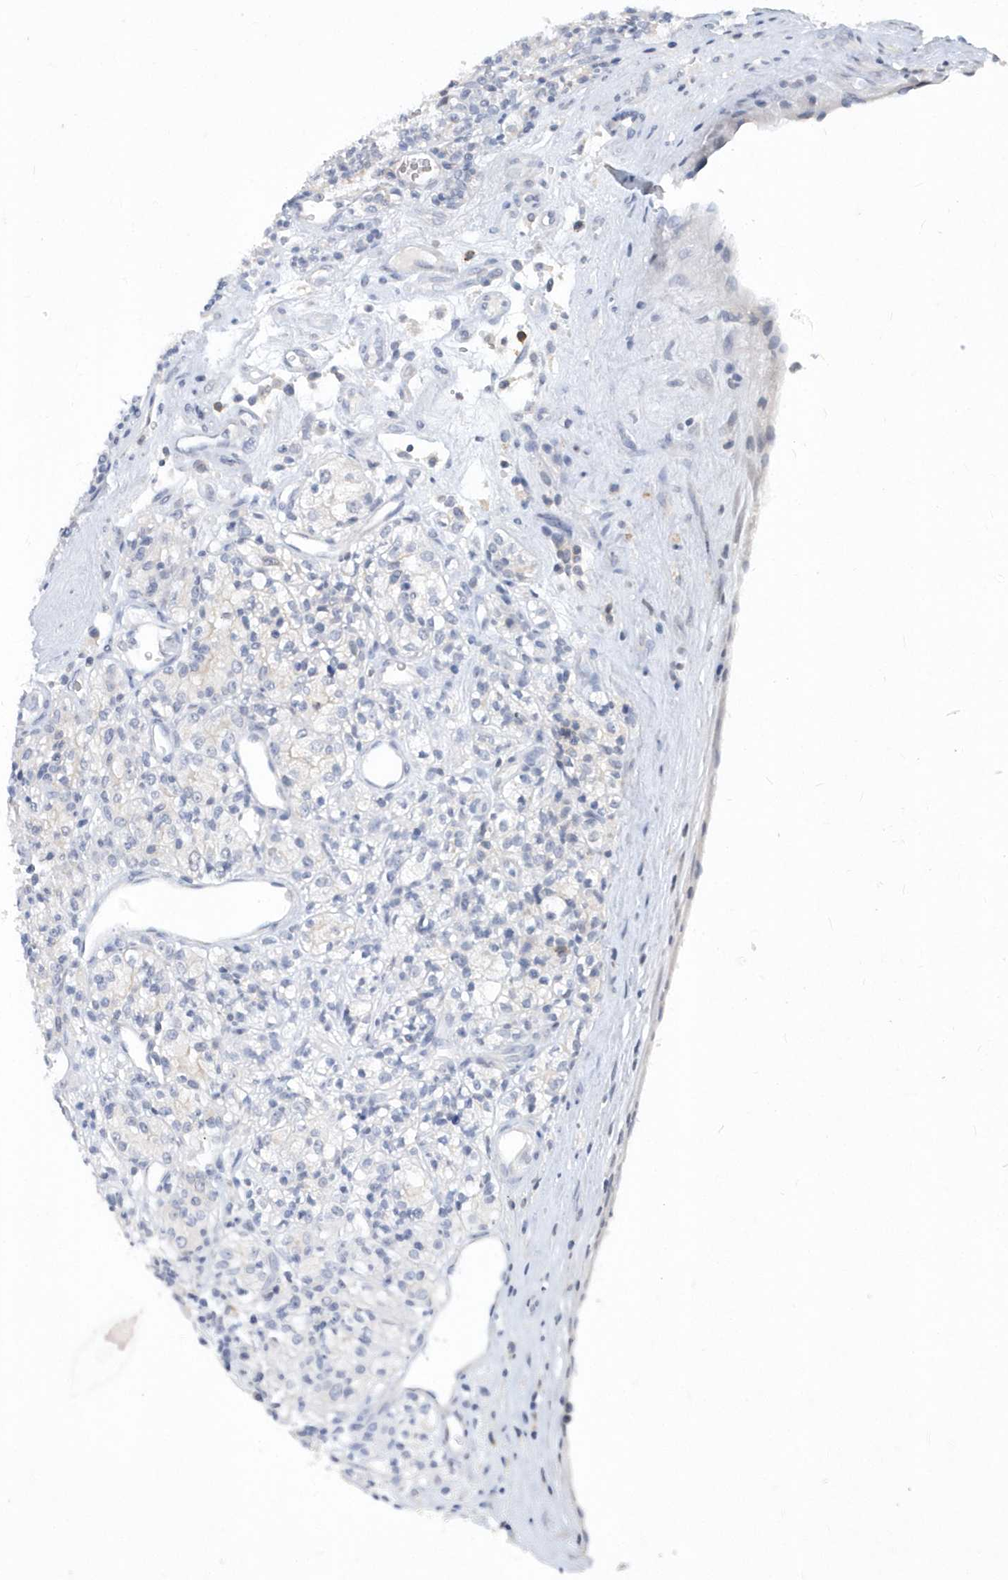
{"staining": {"intensity": "negative", "quantity": "none", "location": "none"}, "tissue": "renal cancer", "cell_type": "Tumor cells", "image_type": "cancer", "snomed": [{"axis": "morphology", "description": "Adenocarcinoma, NOS"}, {"axis": "topography", "description": "Kidney"}], "caption": "This is an immunohistochemistry (IHC) micrograph of human renal cancer. There is no staining in tumor cells.", "gene": "SRGAP3", "patient": {"sex": "male", "age": 77}}